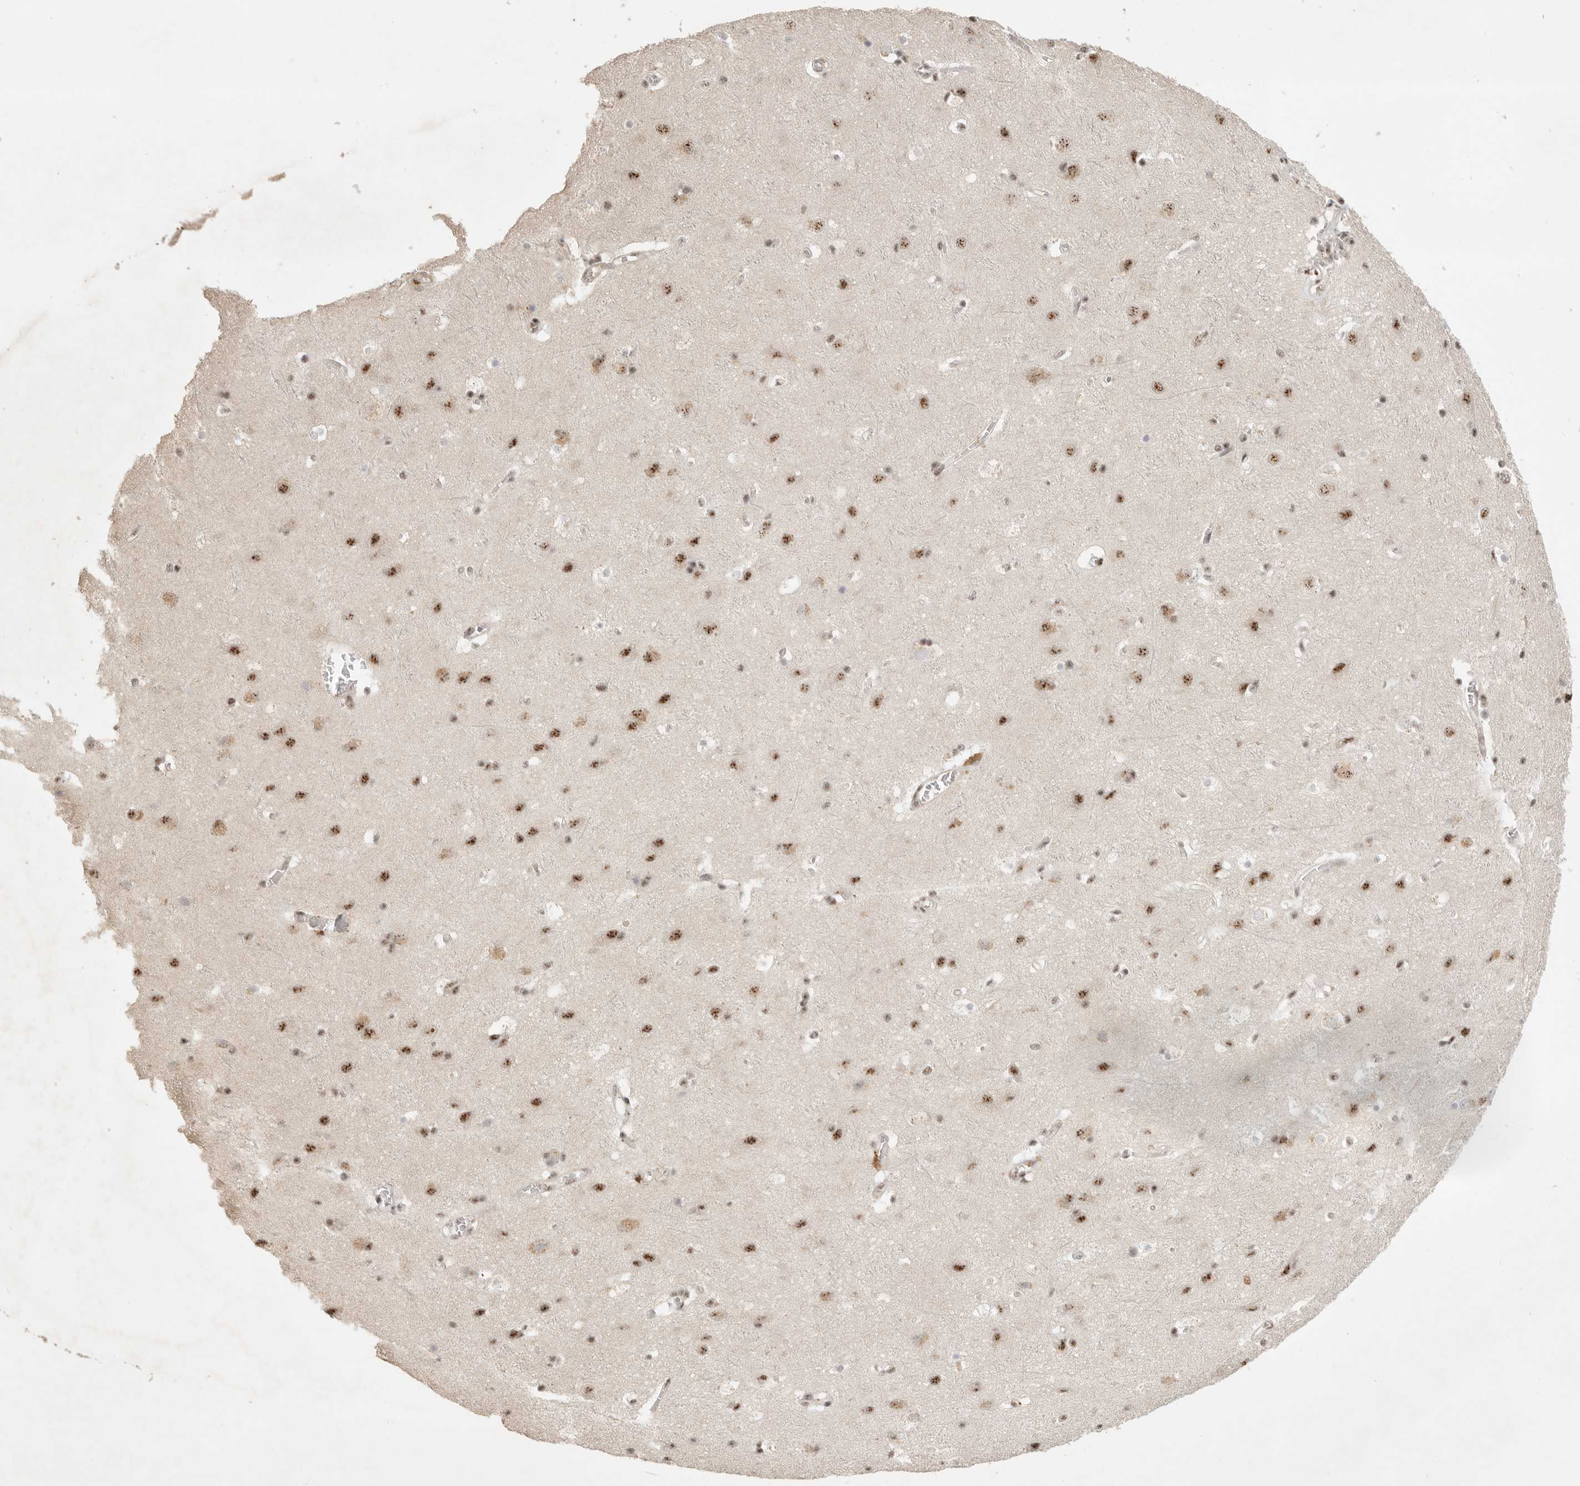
{"staining": {"intensity": "moderate", "quantity": "25%-75%", "location": "nuclear"}, "tissue": "cerebral cortex", "cell_type": "Endothelial cells", "image_type": "normal", "snomed": [{"axis": "morphology", "description": "Normal tissue, NOS"}, {"axis": "topography", "description": "Cerebral cortex"}], "caption": "High-power microscopy captured an IHC micrograph of benign cerebral cortex, revealing moderate nuclear expression in about 25%-75% of endothelial cells.", "gene": "POMP", "patient": {"sex": "male", "age": 54}}